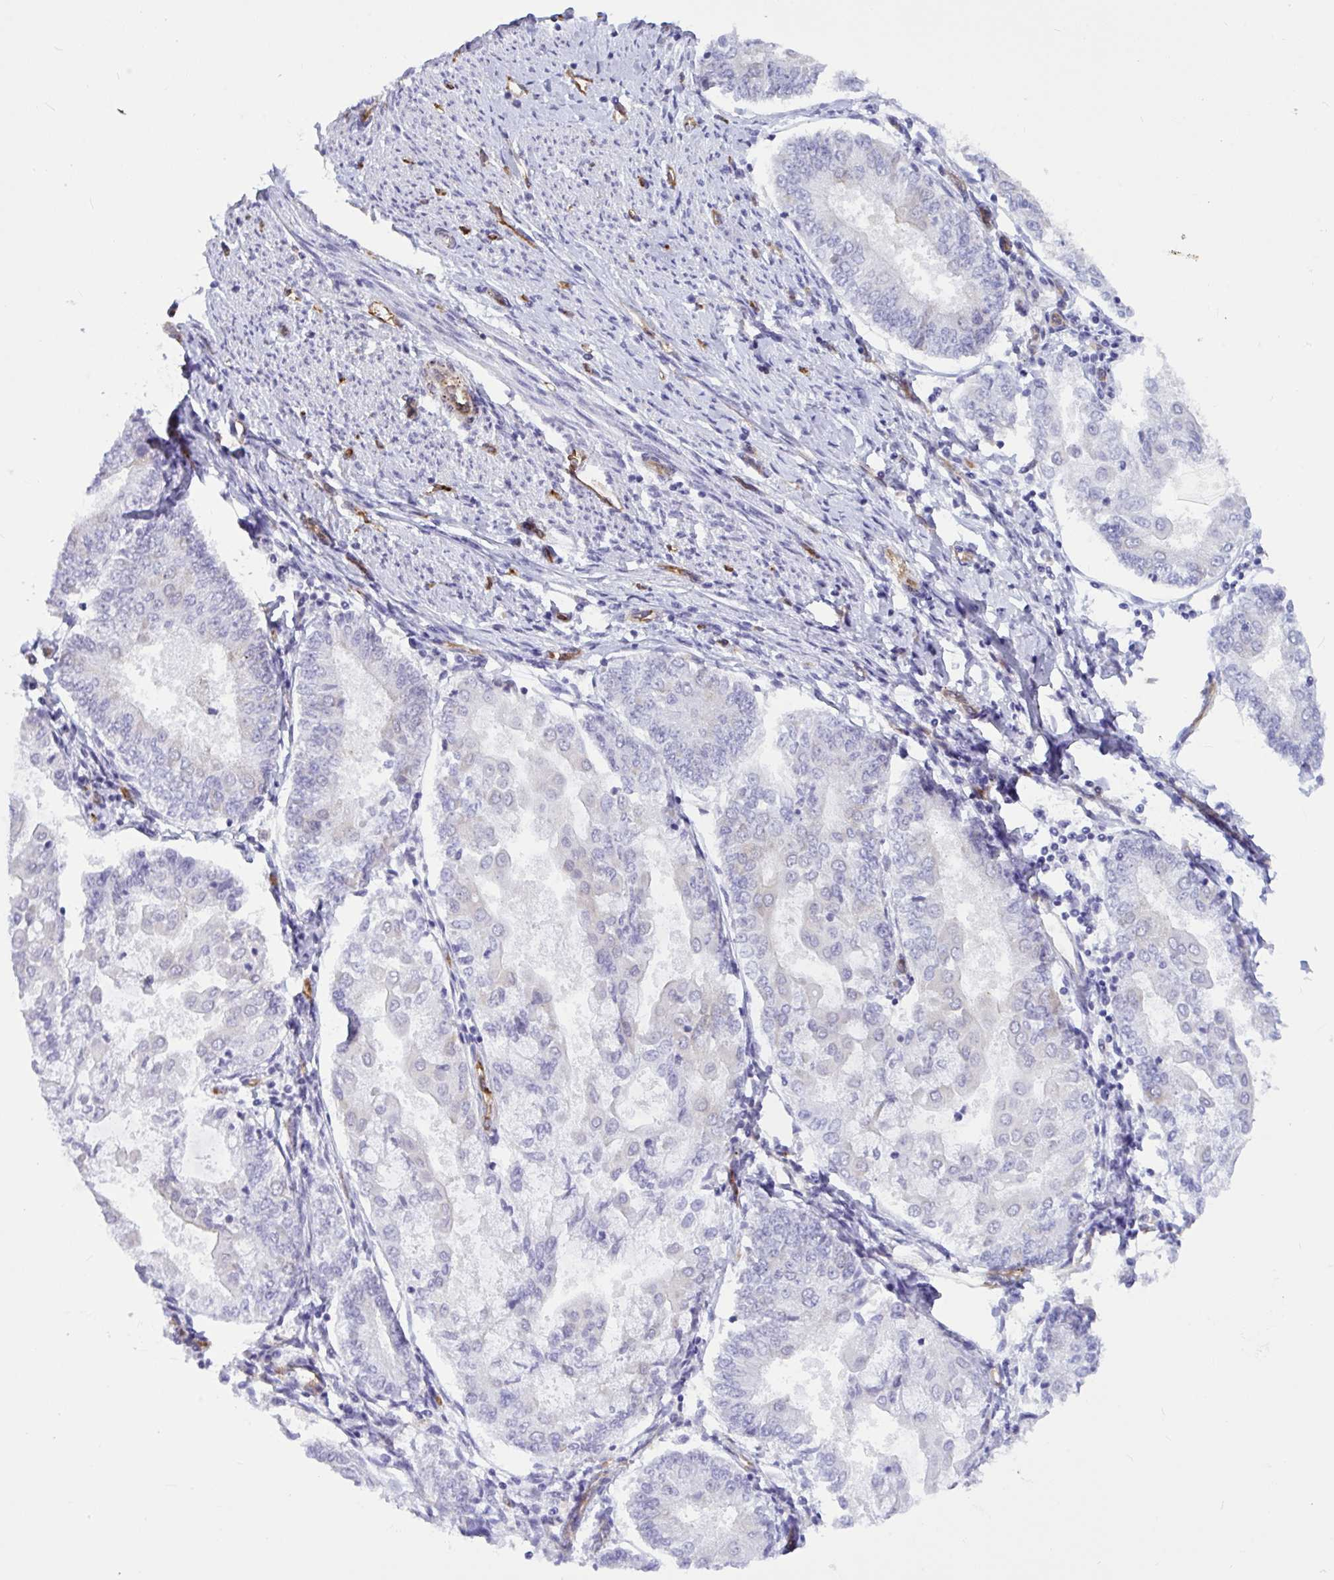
{"staining": {"intensity": "negative", "quantity": "none", "location": "none"}, "tissue": "endometrial cancer", "cell_type": "Tumor cells", "image_type": "cancer", "snomed": [{"axis": "morphology", "description": "Adenocarcinoma, NOS"}, {"axis": "topography", "description": "Endometrium"}], "caption": "DAB immunohistochemical staining of human adenocarcinoma (endometrial) shows no significant staining in tumor cells.", "gene": "EML1", "patient": {"sex": "female", "age": 68}}